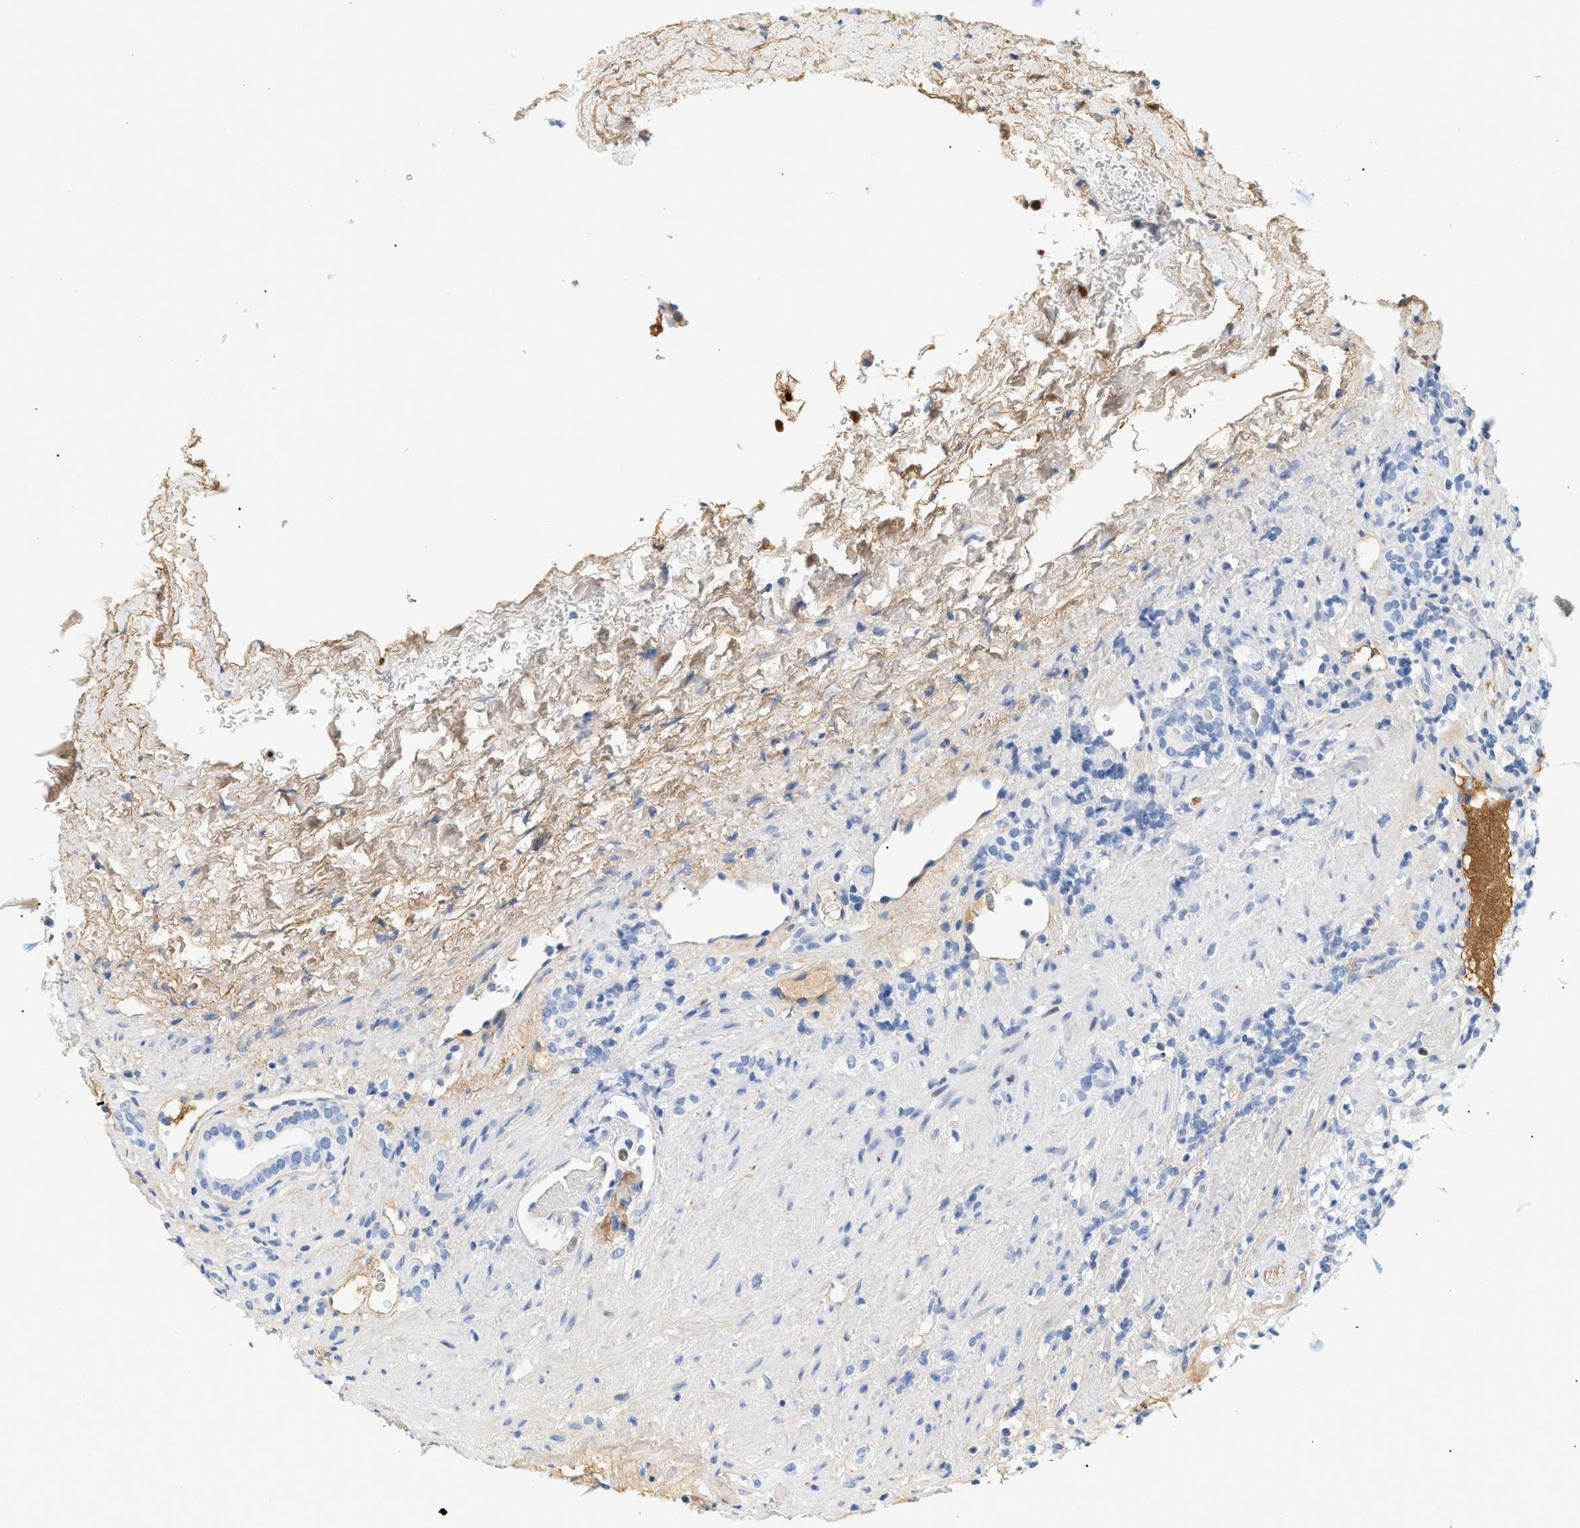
{"staining": {"intensity": "negative", "quantity": "none", "location": "none"}, "tissue": "renal cancer", "cell_type": "Tumor cells", "image_type": "cancer", "snomed": [{"axis": "morphology", "description": "Normal tissue, NOS"}, {"axis": "morphology", "description": "Adenocarcinoma, NOS"}, {"axis": "topography", "description": "Kidney"}], "caption": "IHC of human renal adenocarcinoma demonstrates no expression in tumor cells.", "gene": "CFH", "patient": {"sex": "female", "age": 72}}